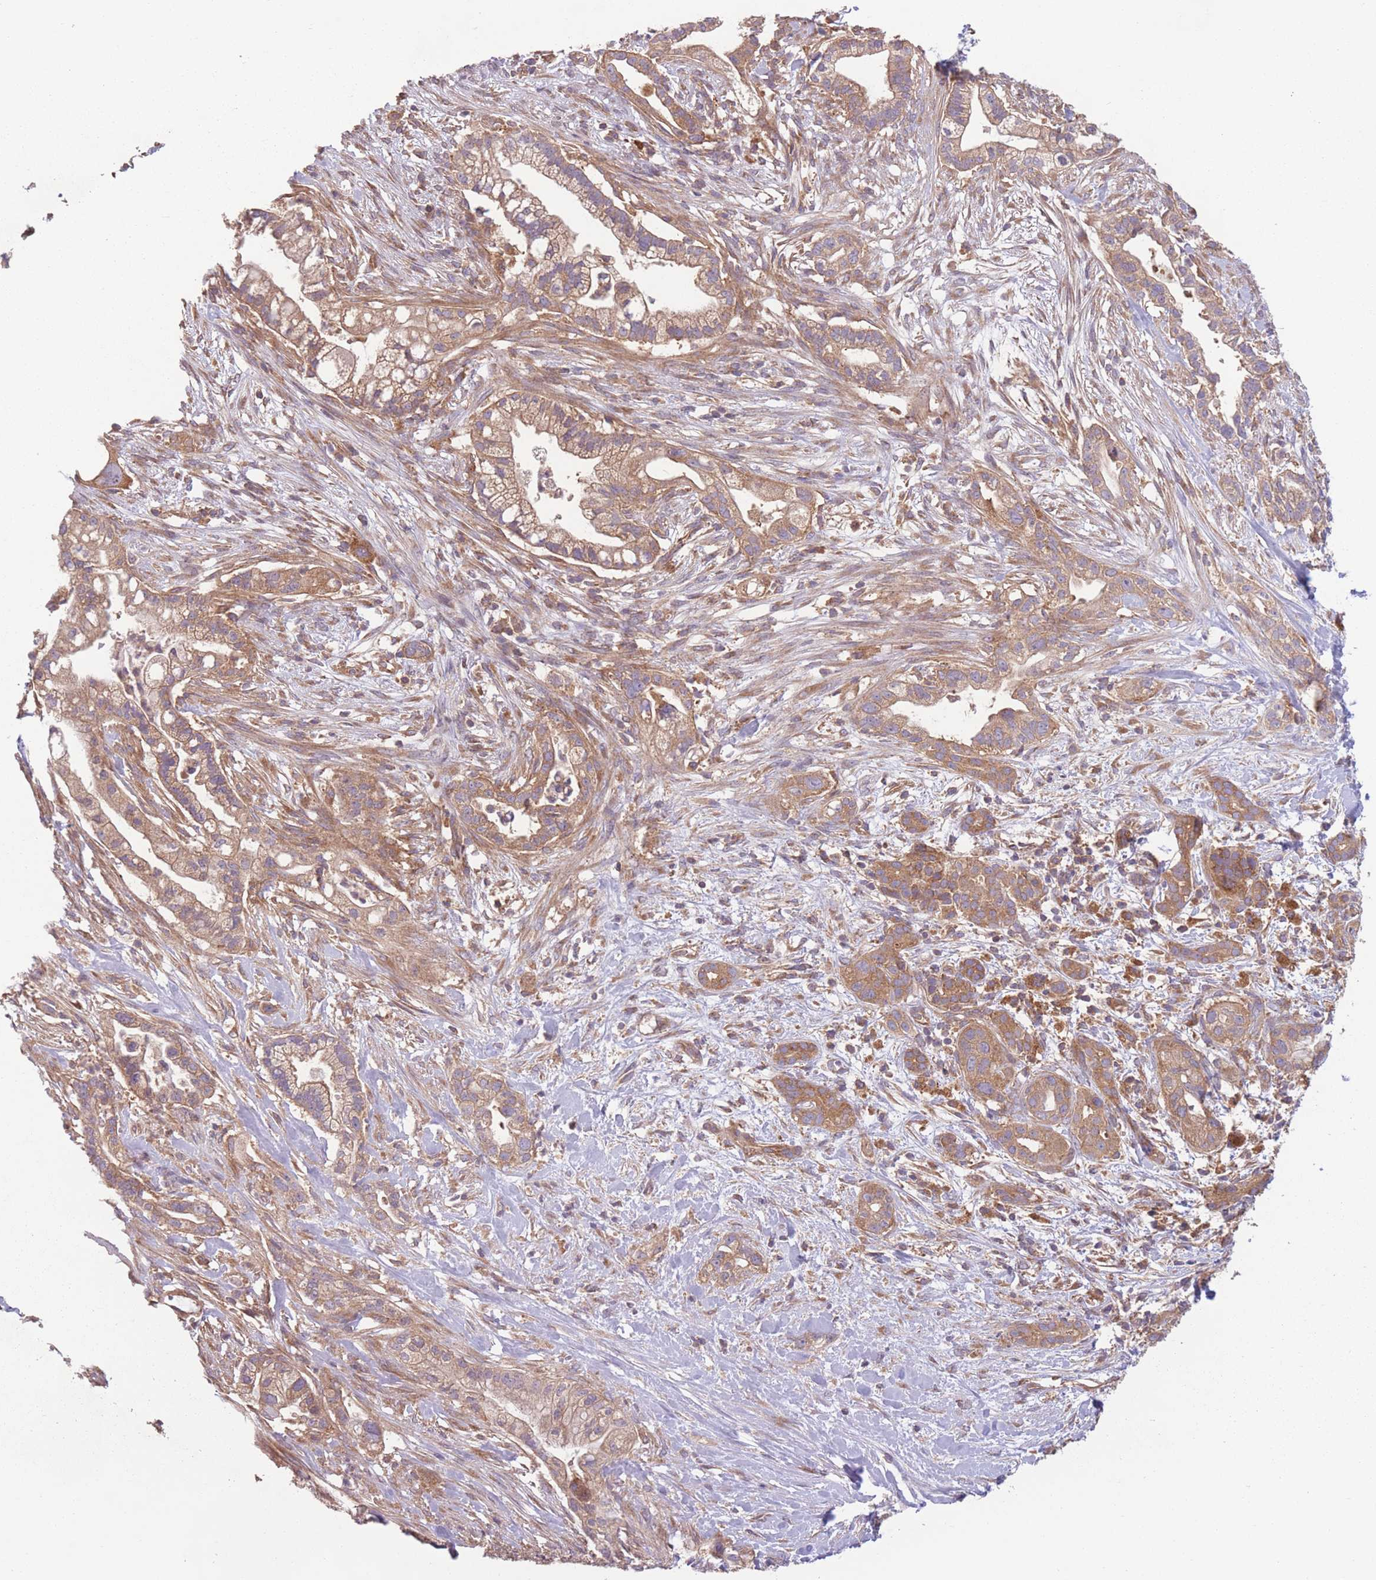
{"staining": {"intensity": "moderate", "quantity": ">75%", "location": "cytoplasmic/membranous"}, "tissue": "pancreatic cancer", "cell_type": "Tumor cells", "image_type": "cancer", "snomed": [{"axis": "morphology", "description": "Adenocarcinoma, NOS"}, {"axis": "topography", "description": "Pancreas"}], "caption": "Adenocarcinoma (pancreatic) stained with a protein marker demonstrates moderate staining in tumor cells.", "gene": "WASHC2A", "patient": {"sex": "male", "age": 44}}